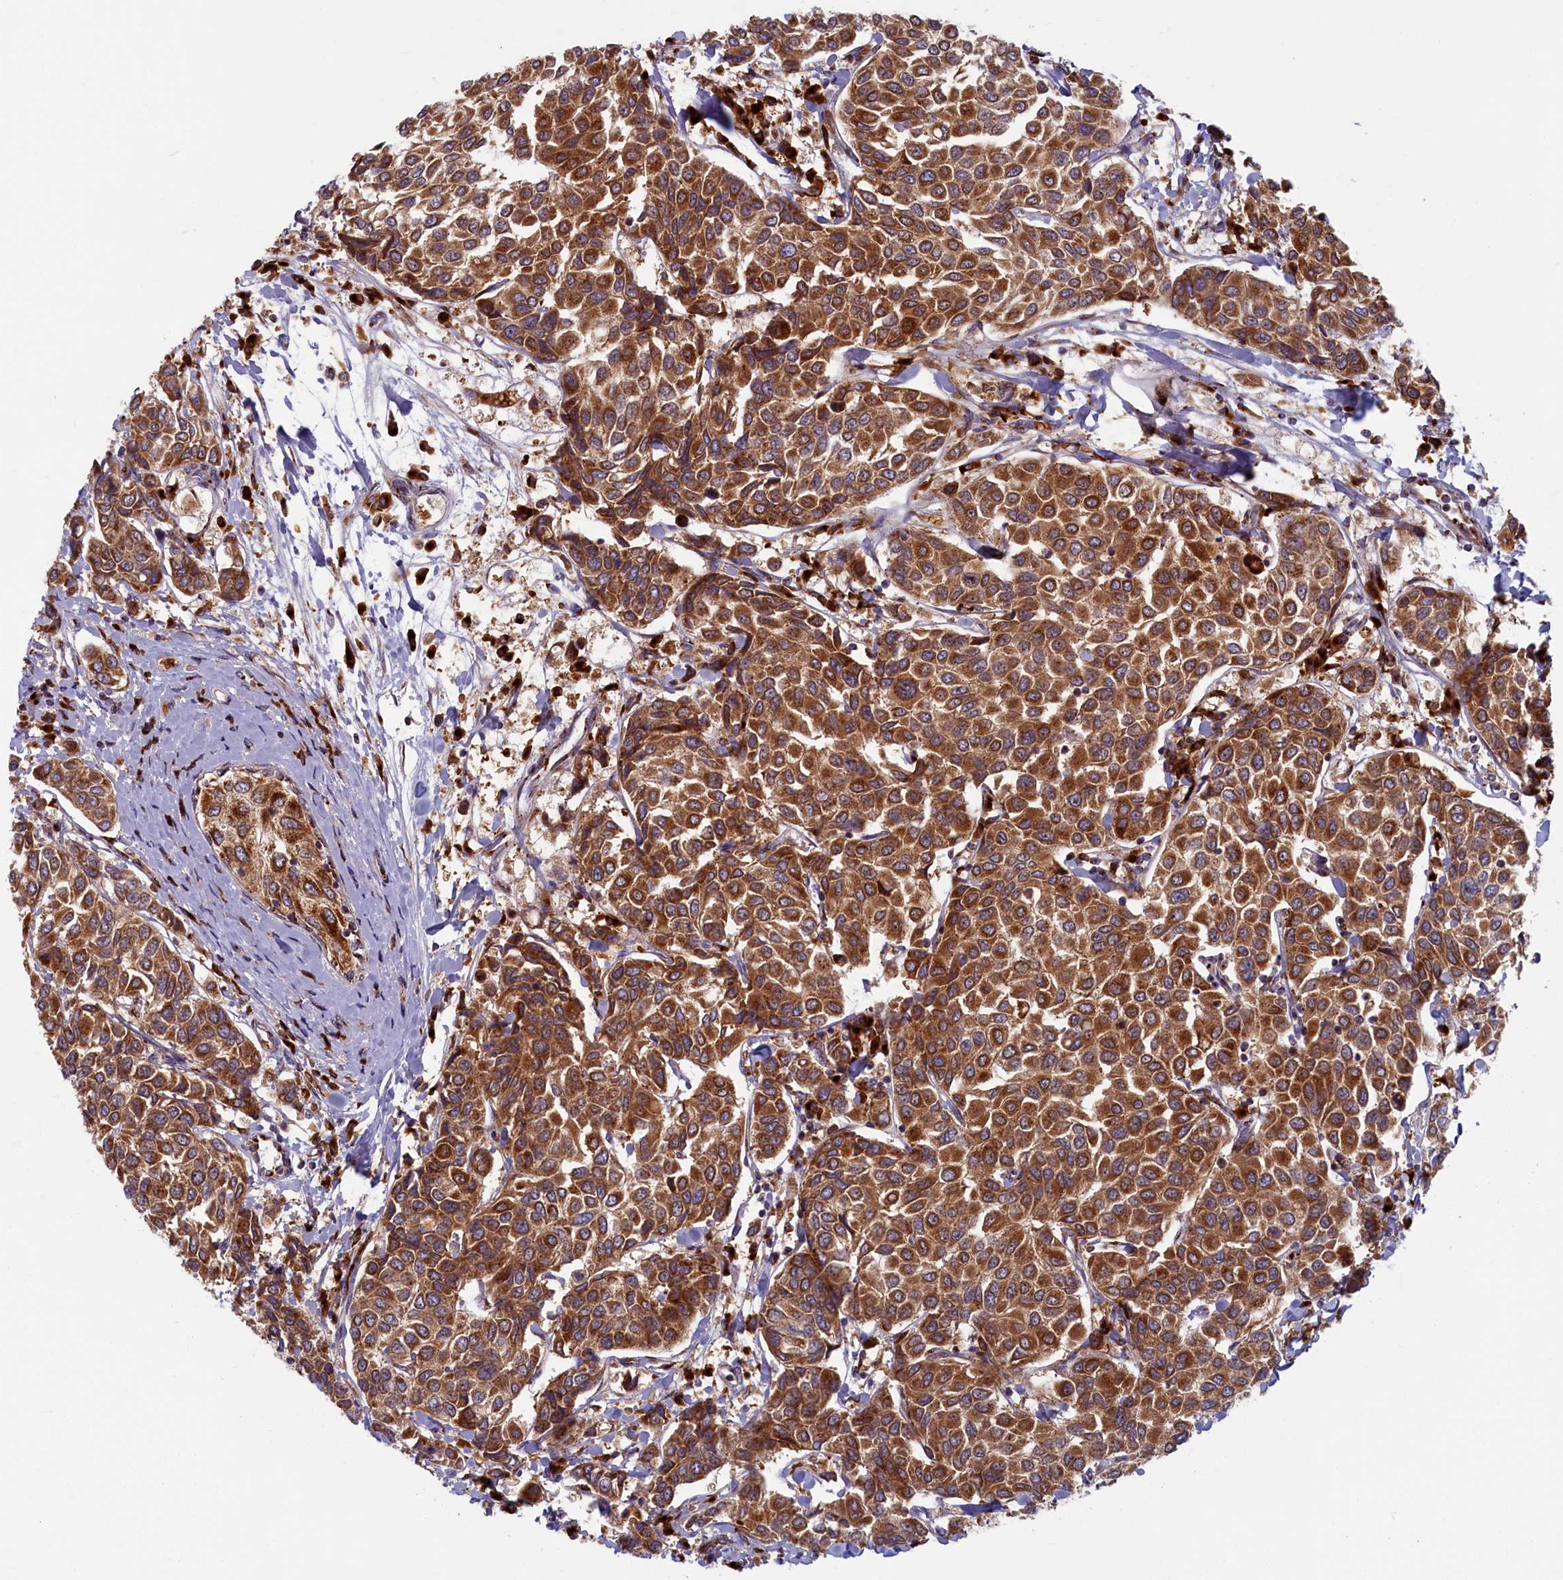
{"staining": {"intensity": "strong", "quantity": ">75%", "location": "cytoplasmic/membranous"}, "tissue": "breast cancer", "cell_type": "Tumor cells", "image_type": "cancer", "snomed": [{"axis": "morphology", "description": "Duct carcinoma"}, {"axis": "topography", "description": "Breast"}], "caption": "Breast infiltrating ductal carcinoma tissue demonstrates strong cytoplasmic/membranous expression in about >75% of tumor cells, visualized by immunohistochemistry. (DAB = brown stain, brightfield microscopy at high magnification).", "gene": "BLVRB", "patient": {"sex": "female", "age": 55}}